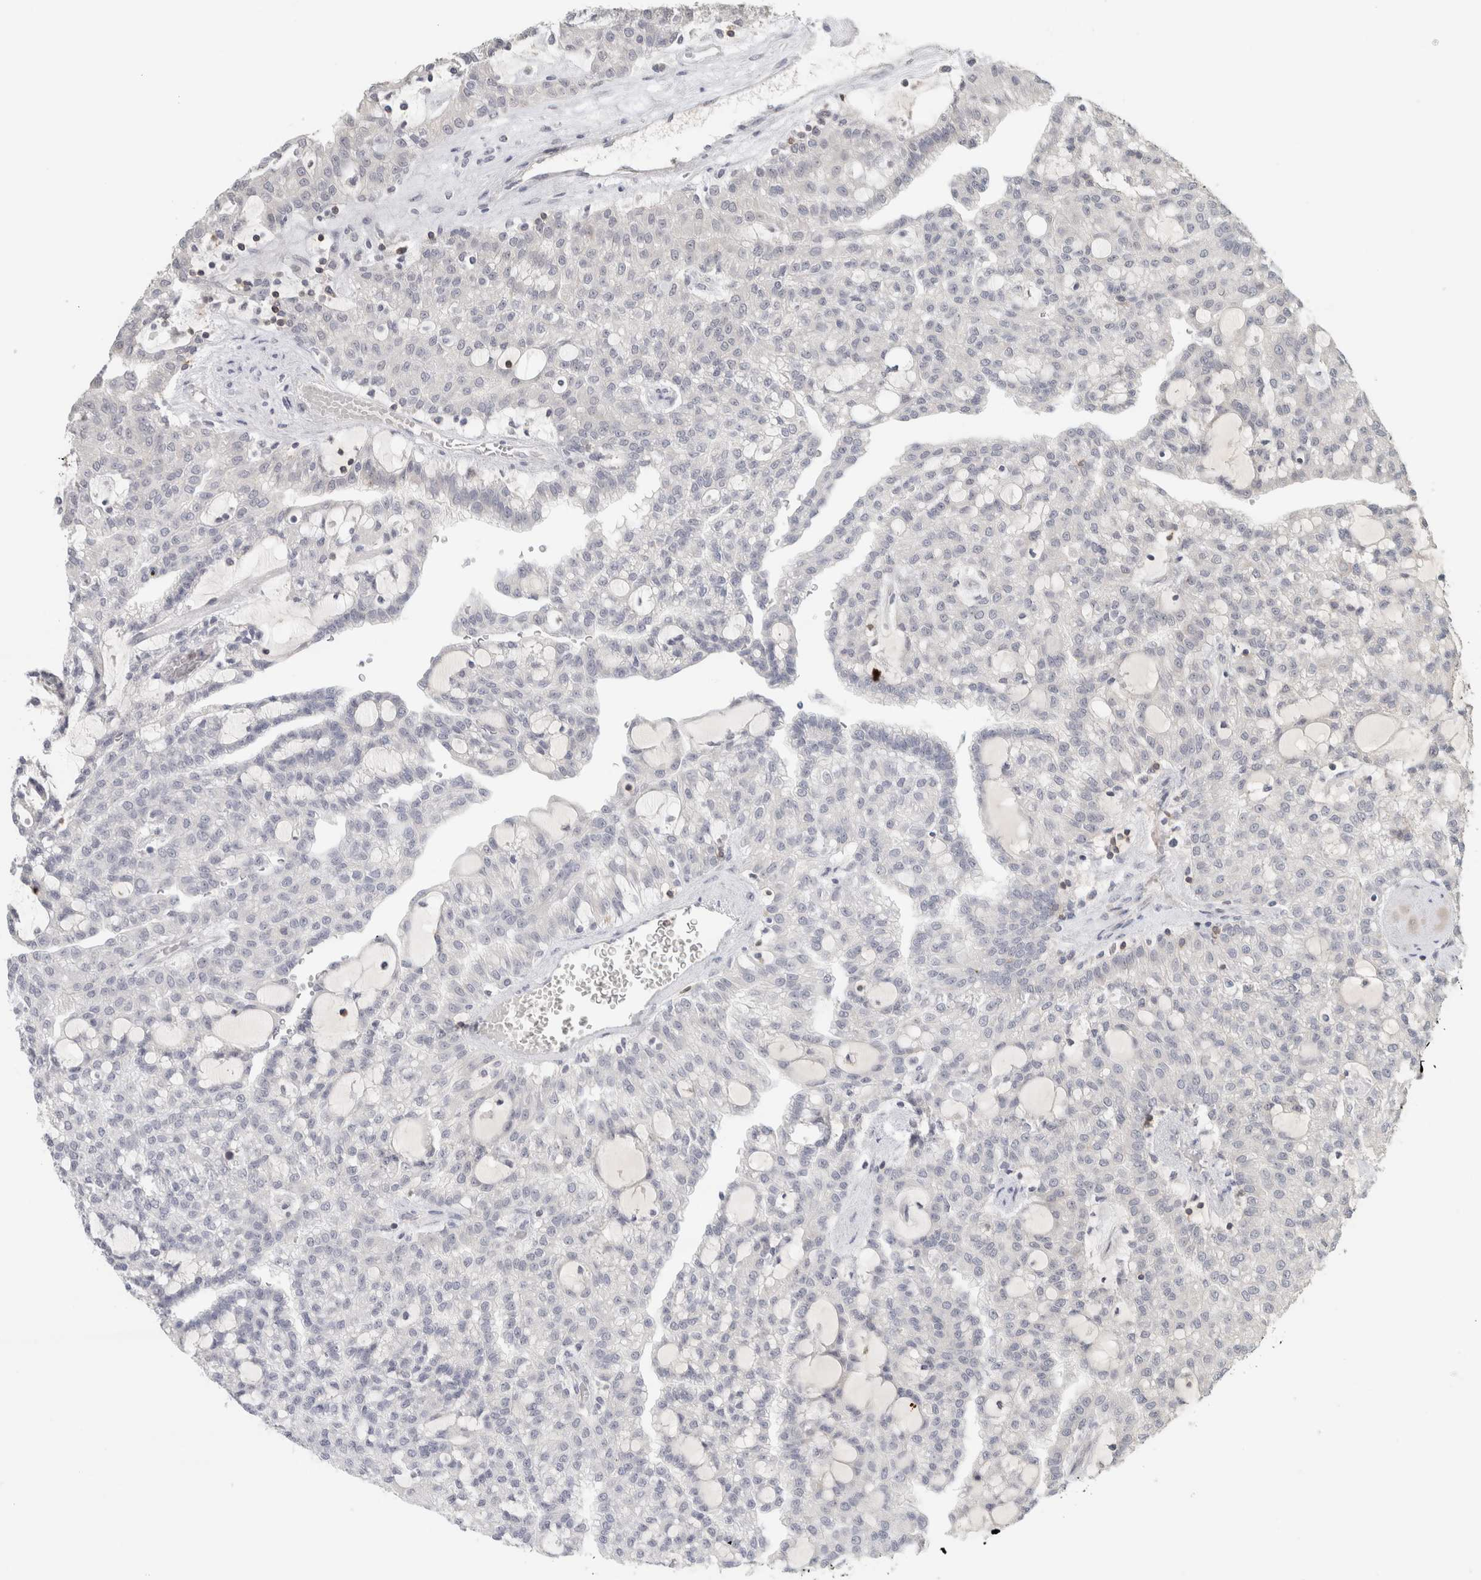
{"staining": {"intensity": "negative", "quantity": "none", "location": "none"}, "tissue": "renal cancer", "cell_type": "Tumor cells", "image_type": "cancer", "snomed": [{"axis": "morphology", "description": "Adenocarcinoma, NOS"}, {"axis": "topography", "description": "Kidney"}], "caption": "IHC histopathology image of neoplastic tissue: human renal cancer stained with DAB (3,3'-diaminobenzidine) demonstrates no significant protein positivity in tumor cells.", "gene": "TRAT1", "patient": {"sex": "male", "age": 63}}